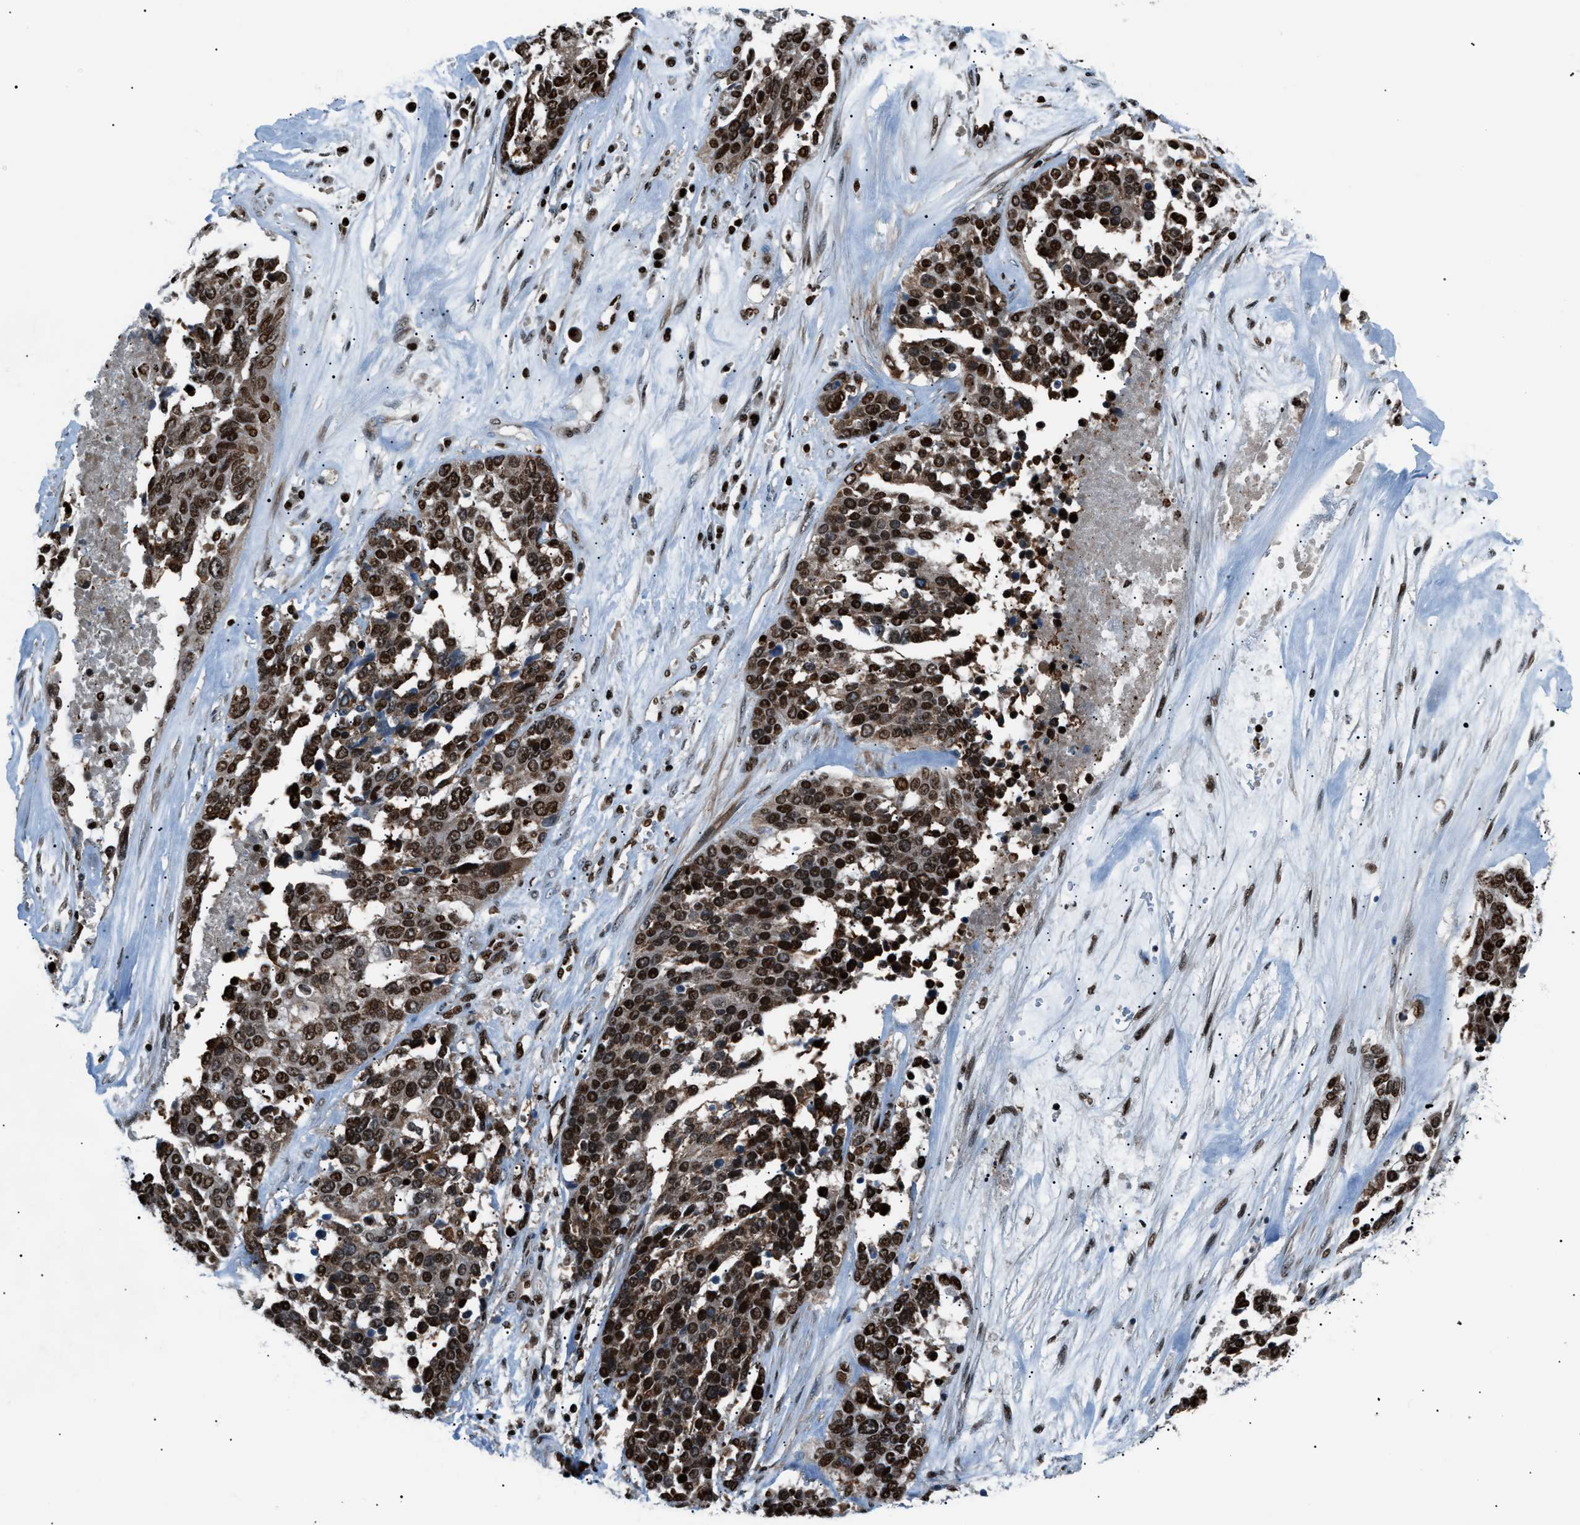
{"staining": {"intensity": "strong", "quantity": ">75%", "location": "nuclear"}, "tissue": "ovarian cancer", "cell_type": "Tumor cells", "image_type": "cancer", "snomed": [{"axis": "morphology", "description": "Cystadenocarcinoma, serous, NOS"}, {"axis": "topography", "description": "Ovary"}], "caption": "Immunohistochemical staining of human serous cystadenocarcinoma (ovarian) exhibits strong nuclear protein expression in about >75% of tumor cells. The protein is stained brown, and the nuclei are stained in blue (DAB IHC with brightfield microscopy, high magnification).", "gene": "PRKX", "patient": {"sex": "female", "age": 44}}